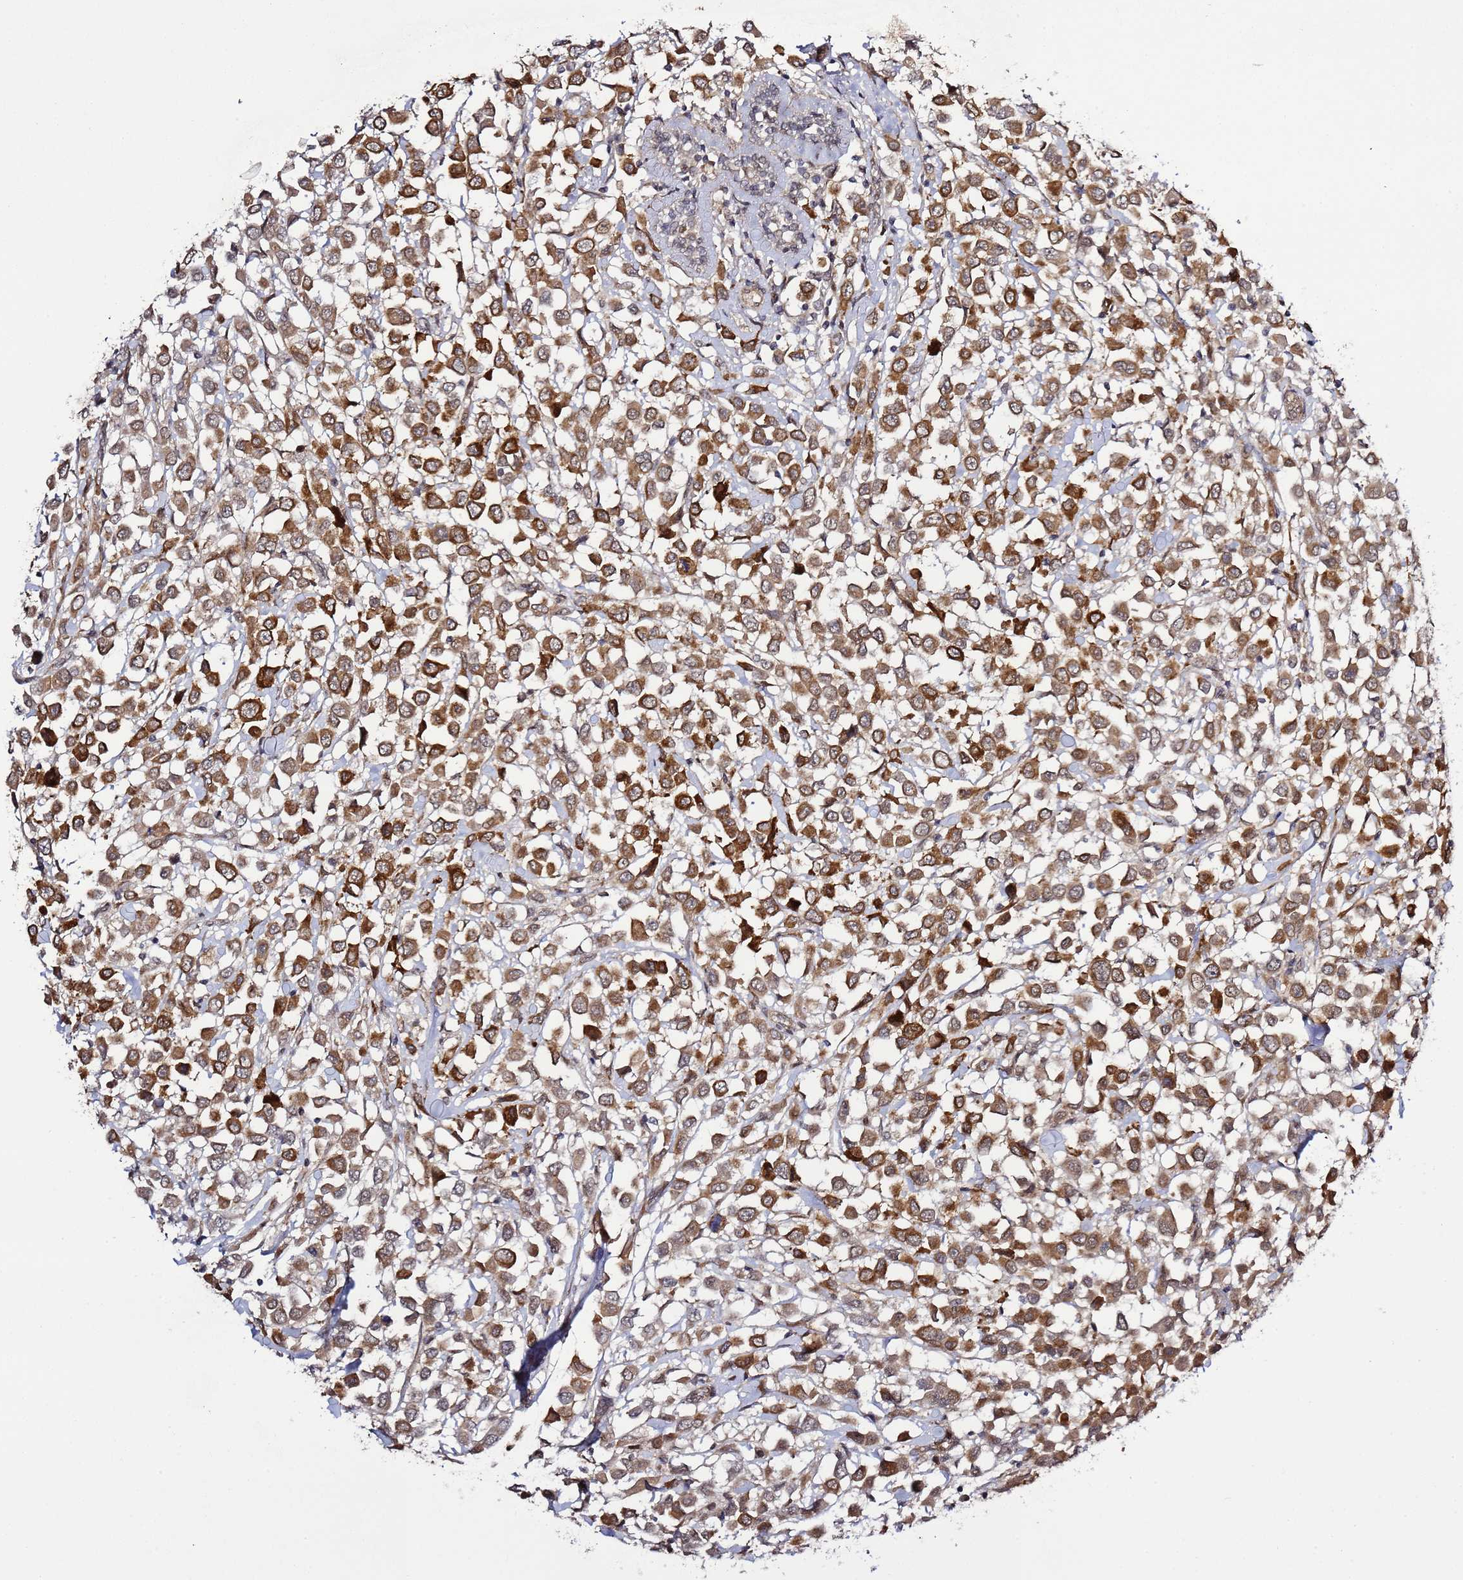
{"staining": {"intensity": "moderate", "quantity": ">75%", "location": "cytoplasmic/membranous,nuclear"}, "tissue": "breast cancer", "cell_type": "Tumor cells", "image_type": "cancer", "snomed": [{"axis": "morphology", "description": "Duct carcinoma"}, {"axis": "topography", "description": "Breast"}], "caption": "A medium amount of moderate cytoplasmic/membranous and nuclear positivity is seen in approximately >75% of tumor cells in invasive ductal carcinoma (breast) tissue. (DAB (3,3'-diaminobenzidine) IHC with brightfield microscopy, high magnification).", "gene": "POLR2D", "patient": {"sex": "female", "age": 61}}